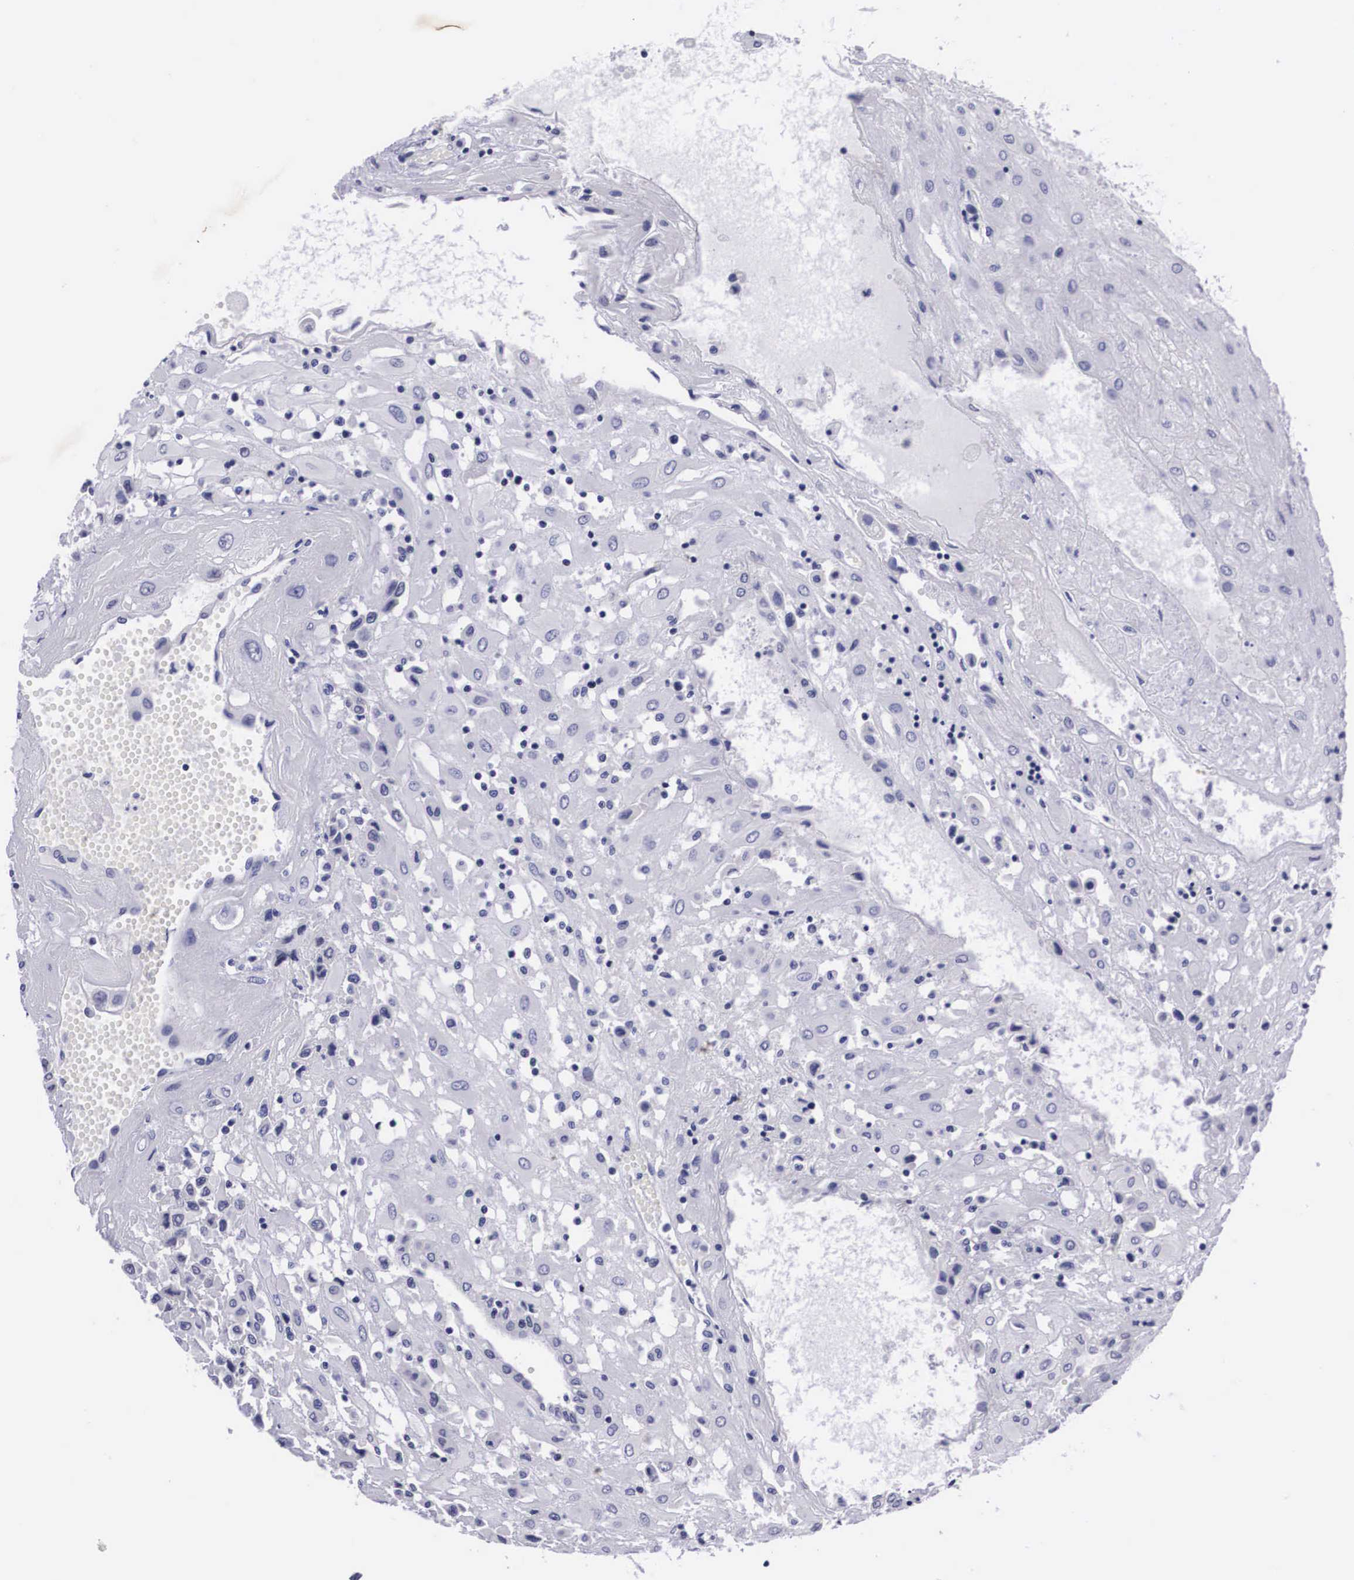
{"staining": {"intensity": "negative", "quantity": "none", "location": "none"}, "tissue": "placenta", "cell_type": "Decidual cells", "image_type": "normal", "snomed": [{"axis": "morphology", "description": "Normal tissue, NOS"}, {"axis": "topography", "description": "Placenta"}], "caption": "This is an immunohistochemistry (IHC) histopathology image of unremarkable human placenta. There is no staining in decidual cells.", "gene": "C22orf31", "patient": {"sex": "female", "age": 31}}